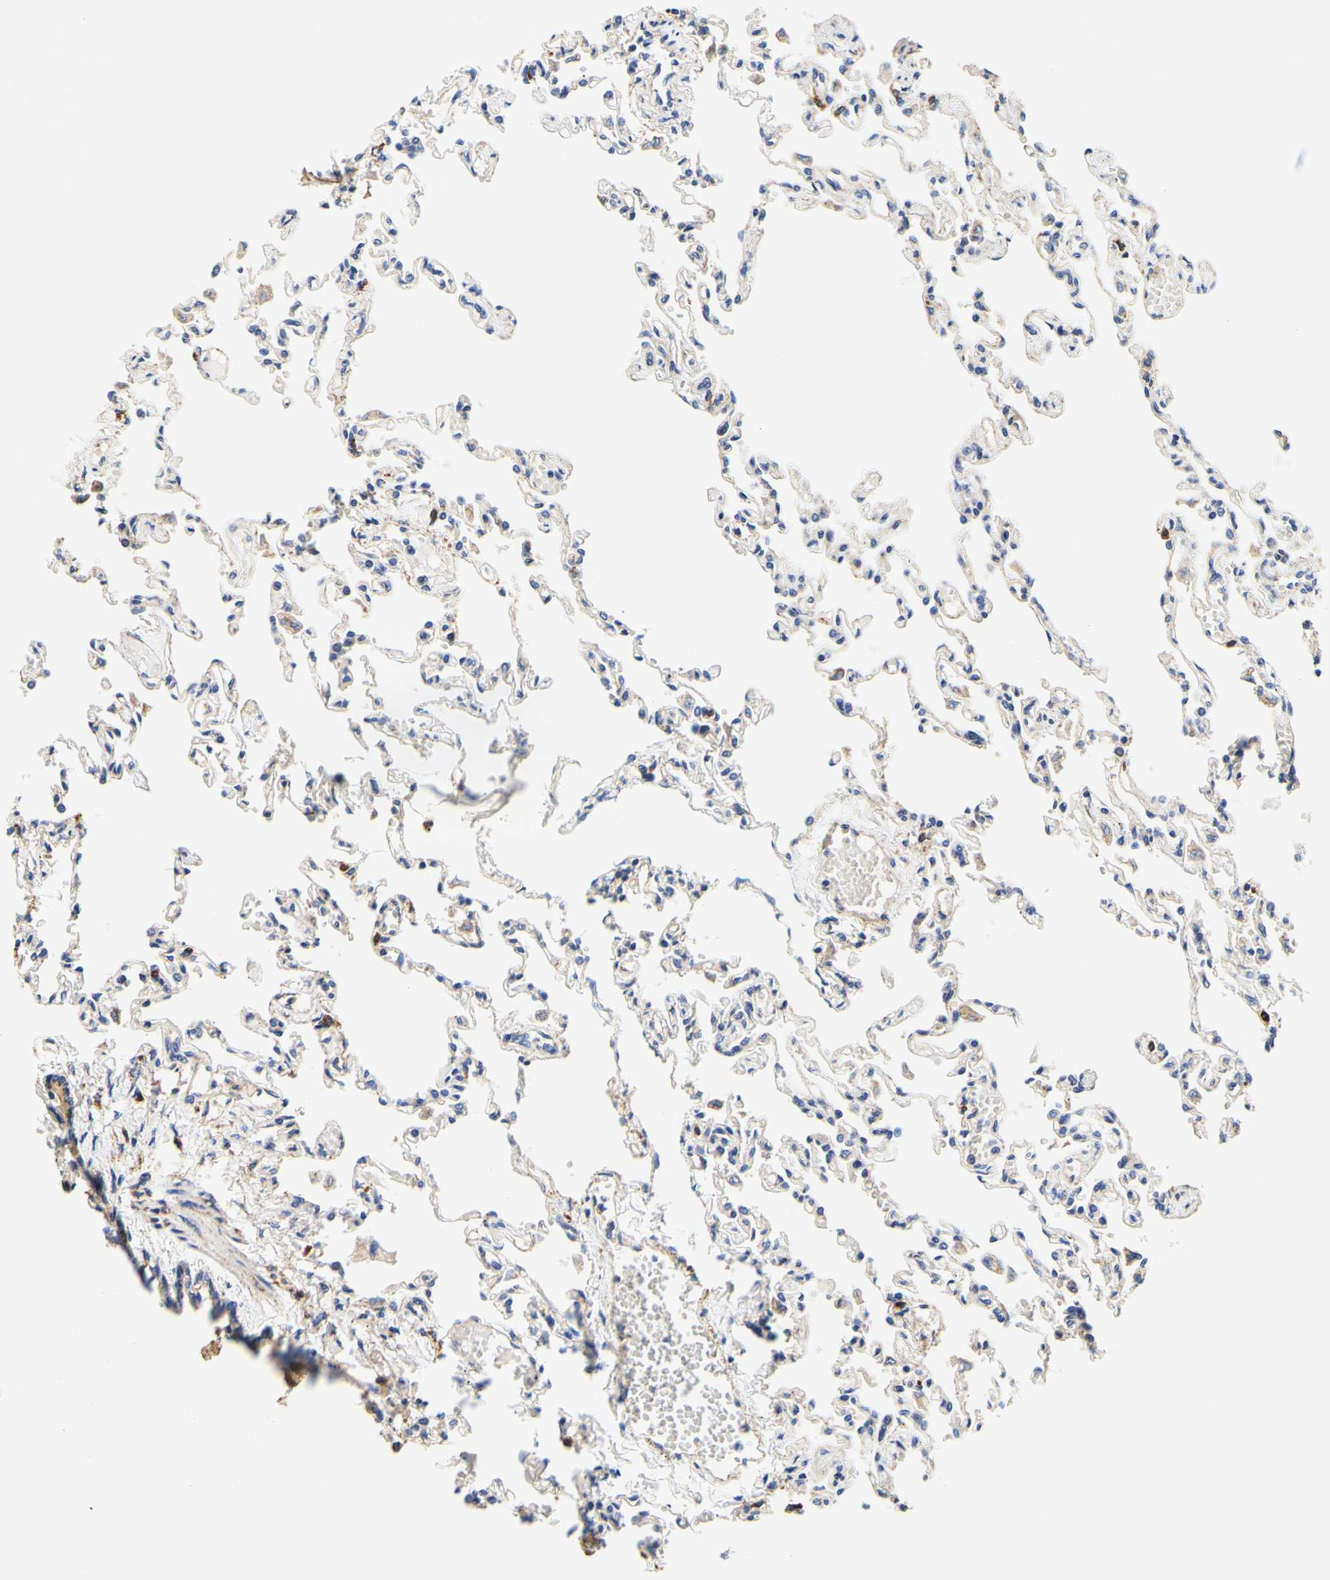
{"staining": {"intensity": "weak", "quantity": "<25%", "location": "cytoplasmic/membranous"}, "tissue": "lung", "cell_type": "Alveolar cells", "image_type": "normal", "snomed": [{"axis": "morphology", "description": "Normal tissue, NOS"}, {"axis": "topography", "description": "Lung"}], "caption": "The histopathology image exhibits no staining of alveolar cells in unremarkable lung.", "gene": "CAMK4", "patient": {"sex": "male", "age": 21}}